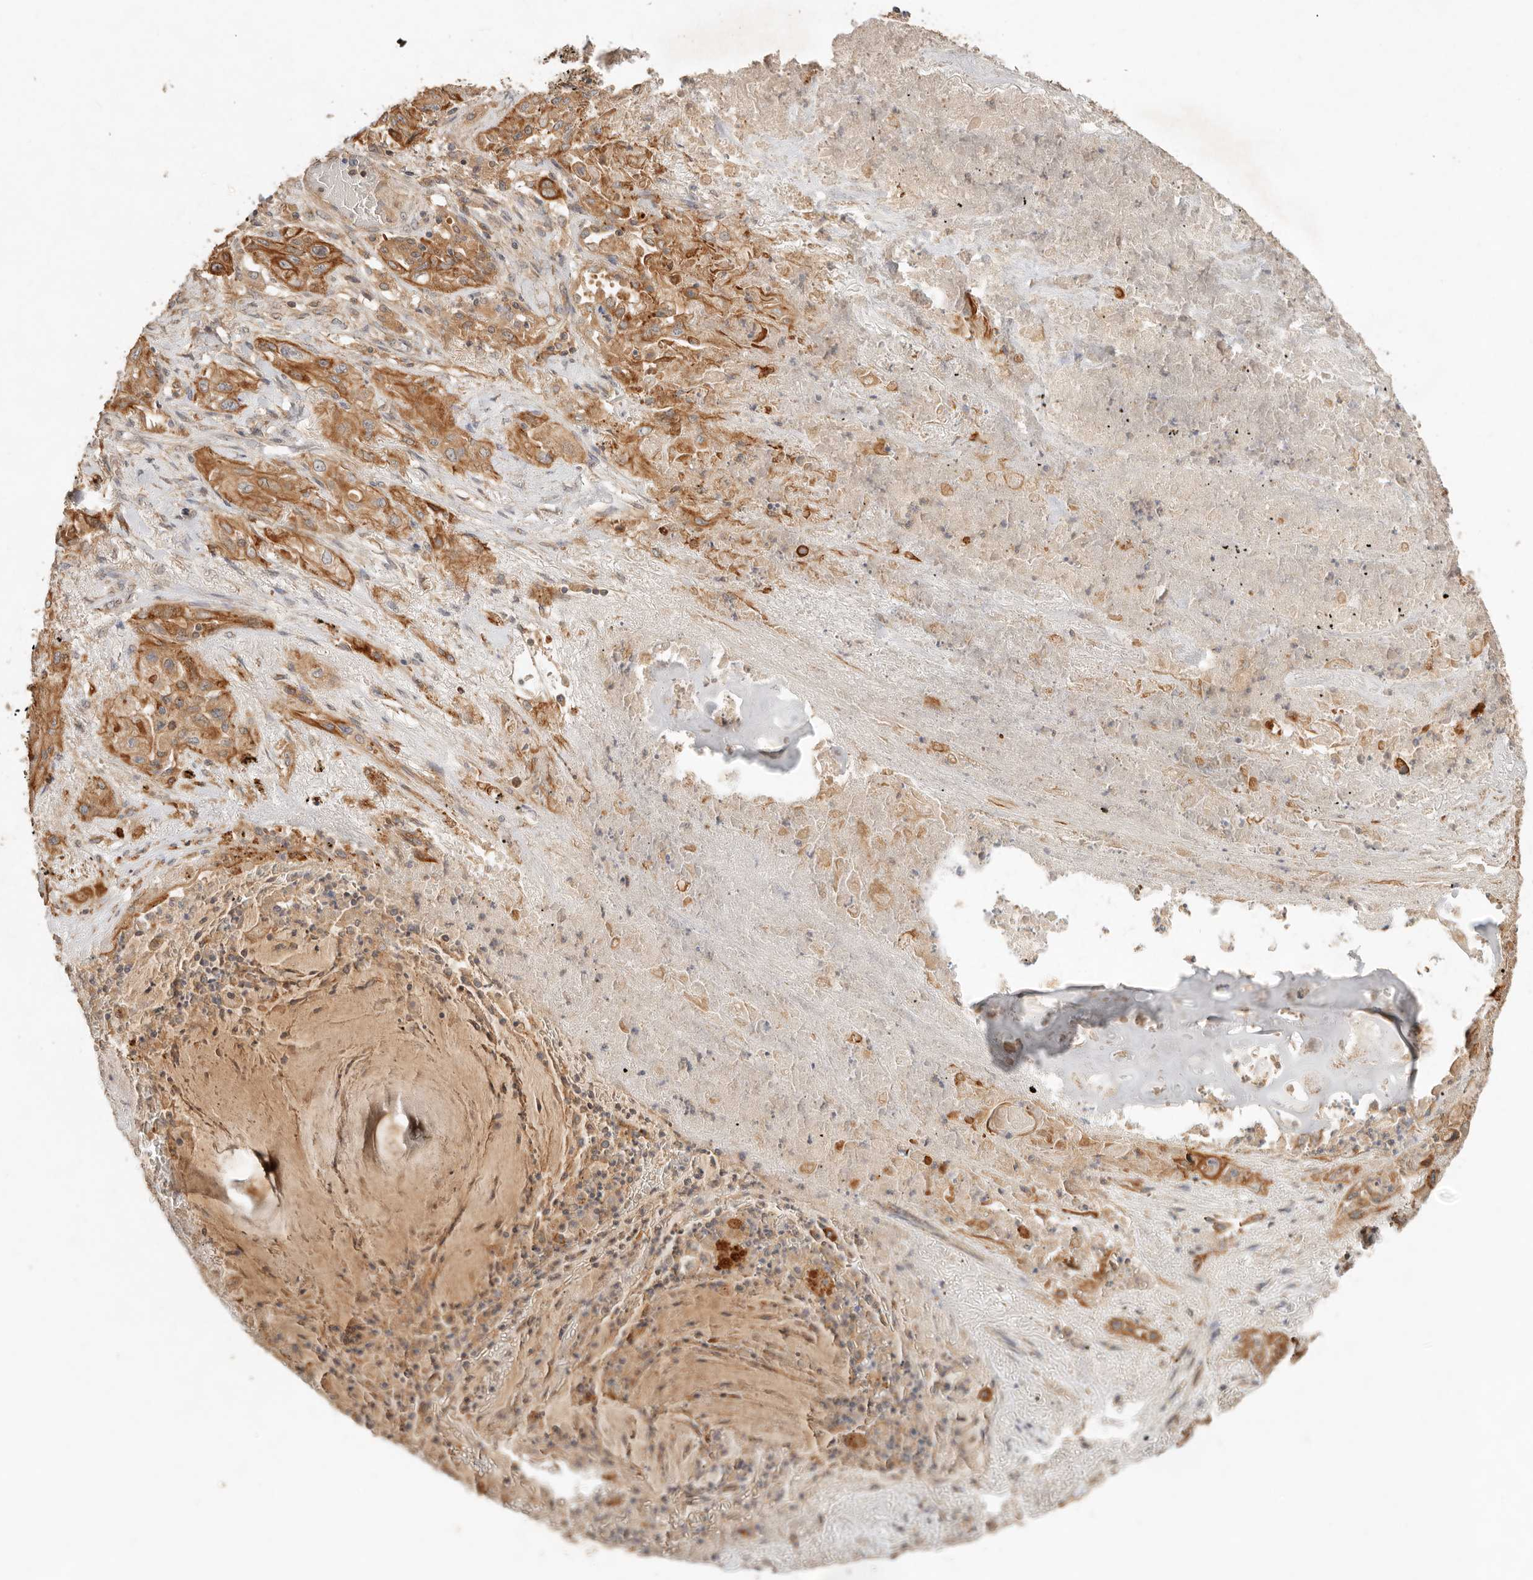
{"staining": {"intensity": "moderate", "quantity": ">75%", "location": "cytoplasmic/membranous"}, "tissue": "lung cancer", "cell_type": "Tumor cells", "image_type": "cancer", "snomed": [{"axis": "morphology", "description": "Squamous cell carcinoma, NOS"}, {"axis": "topography", "description": "Lung"}], "caption": "A brown stain shows moderate cytoplasmic/membranous expression of a protein in lung cancer tumor cells.", "gene": "HECTD3", "patient": {"sex": "female", "age": 47}}